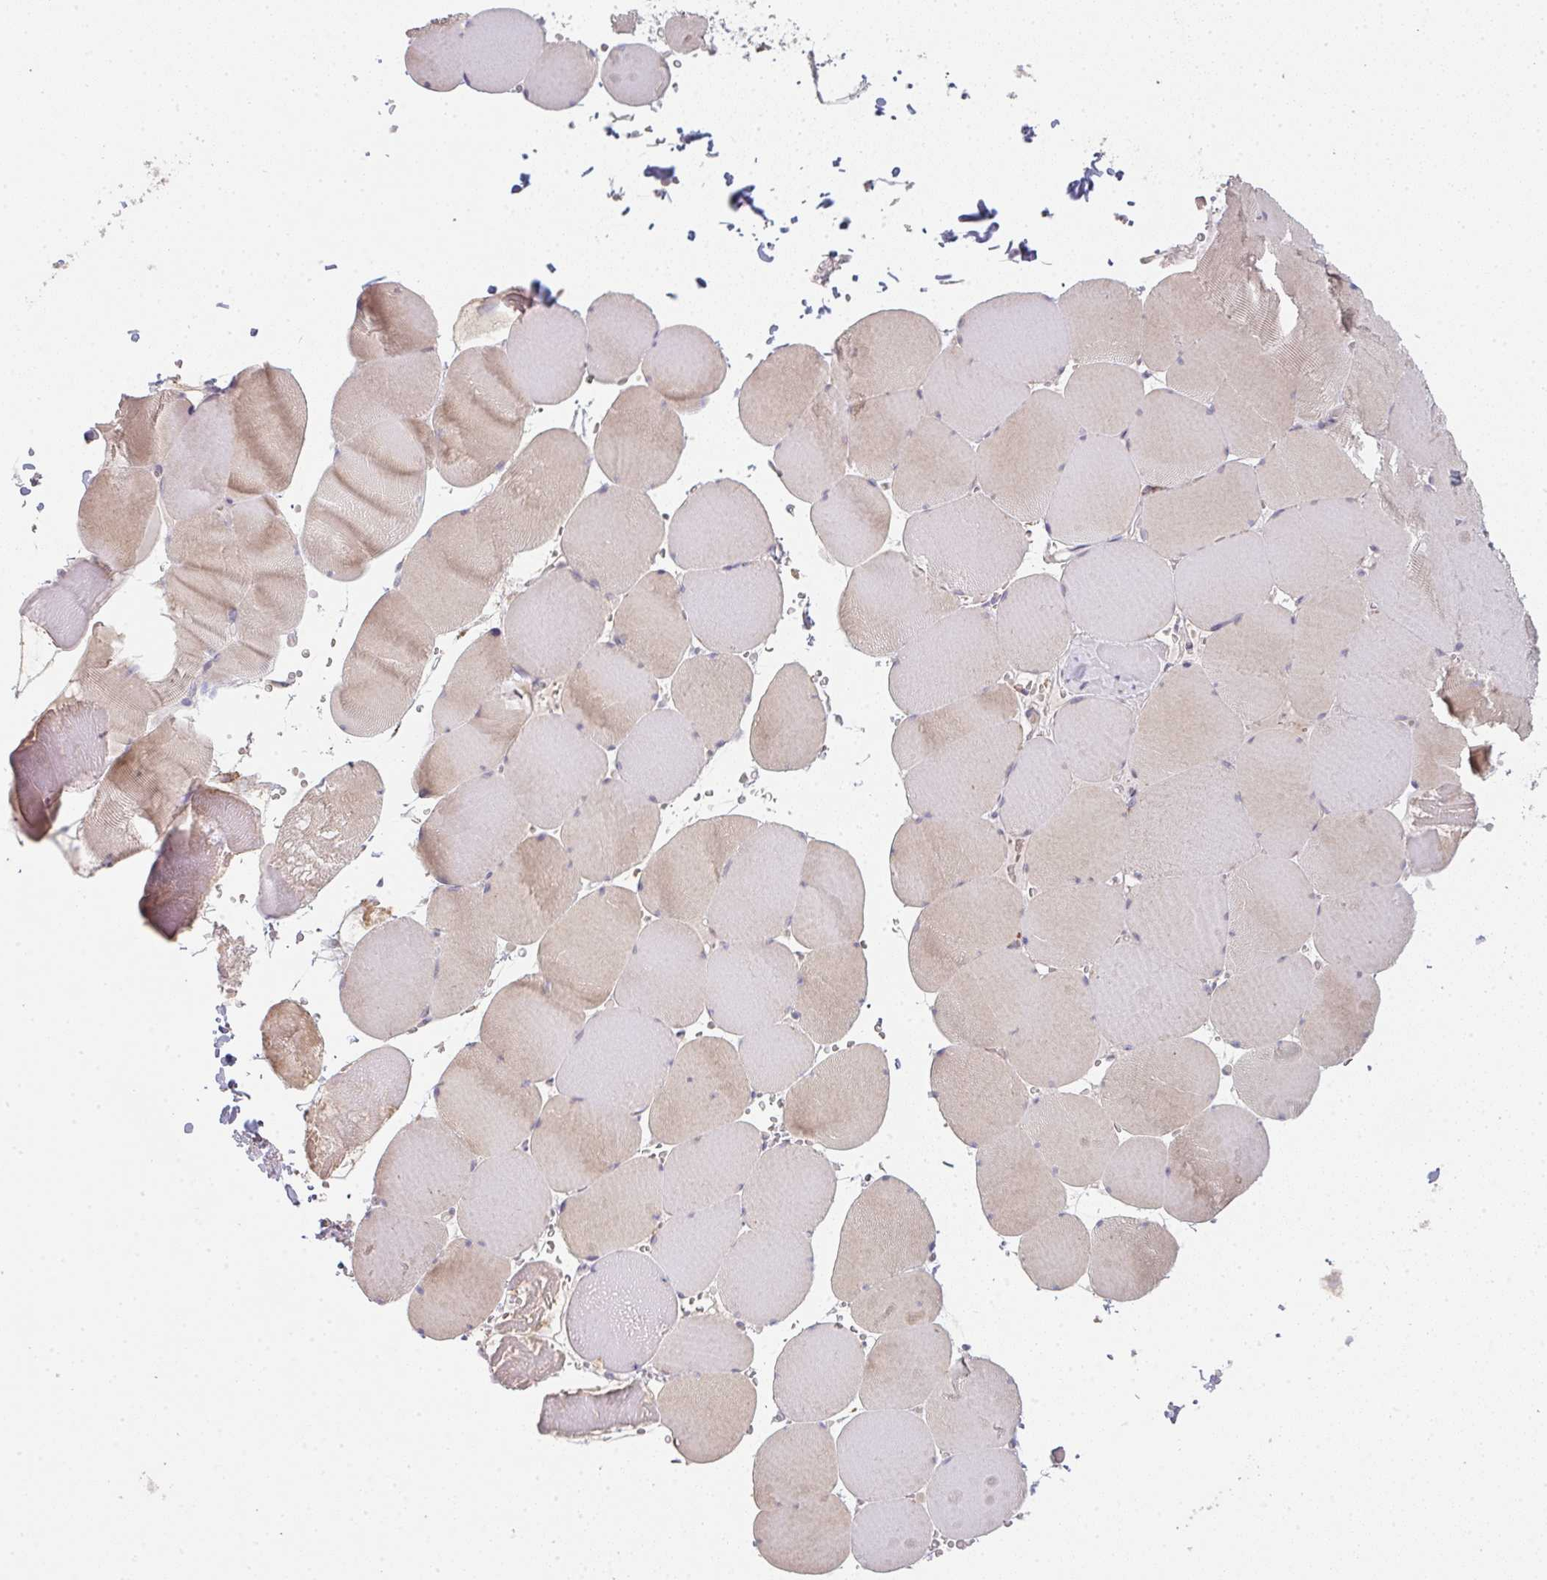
{"staining": {"intensity": "weak", "quantity": ">75%", "location": "cytoplasmic/membranous"}, "tissue": "skeletal muscle", "cell_type": "Myocytes", "image_type": "normal", "snomed": [{"axis": "morphology", "description": "Normal tissue, NOS"}, {"axis": "topography", "description": "Skeletal muscle"}, {"axis": "topography", "description": "Head-Neck"}], "caption": "This is a micrograph of IHC staining of normal skeletal muscle, which shows weak staining in the cytoplasmic/membranous of myocytes.", "gene": "TMEM237", "patient": {"sex": "male", "age": 66}}